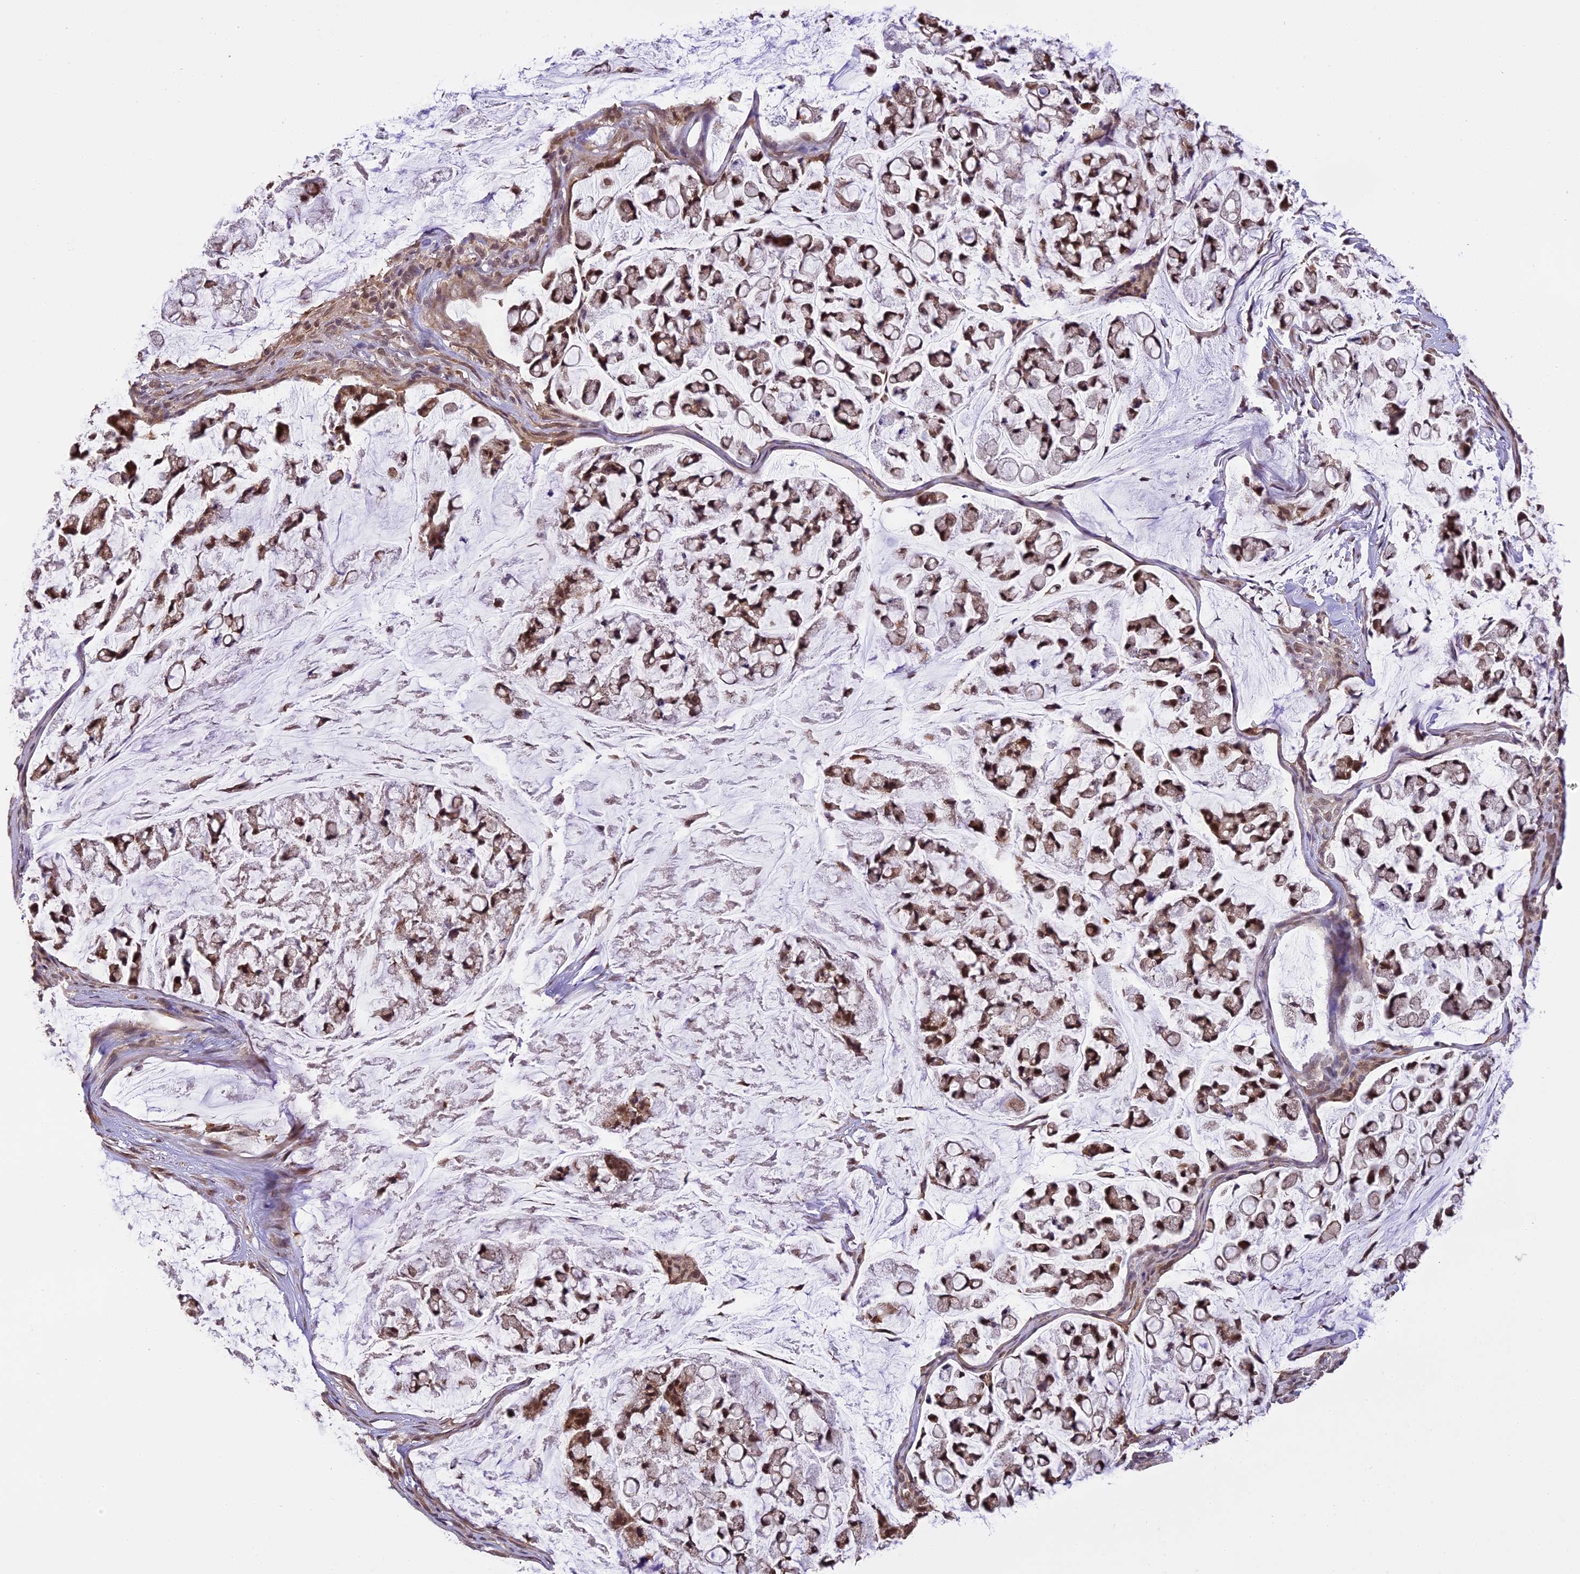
{"staining": {"intensity": "moderate", "quantity": ">75%", "location": "cytoplasmic/membranous,nuclear"}, "tissue": "stomach cancer", "cell_type": "Tumor cells", "image_type": "cancer", "snomed": [{"axis": "morphology", "description": "Adenocarcinoma, NOS"}, {"axis": "topography", "description": "Stomach, lower"}], "caption": "Immunohistochemical staining of stomach adenocarcinoma displays medium levels of moderate cytoplasmic/membranous and nuclear positivity in about >75% of tumor cells. (Stains: DAB (3,3'-diaminobenzidine) in brown, nuclei in blue, Microscopy: brightfield microscopy at high magnification).", "gene": "TIGD7", "patient": {"sex": "male", "age": 67}}